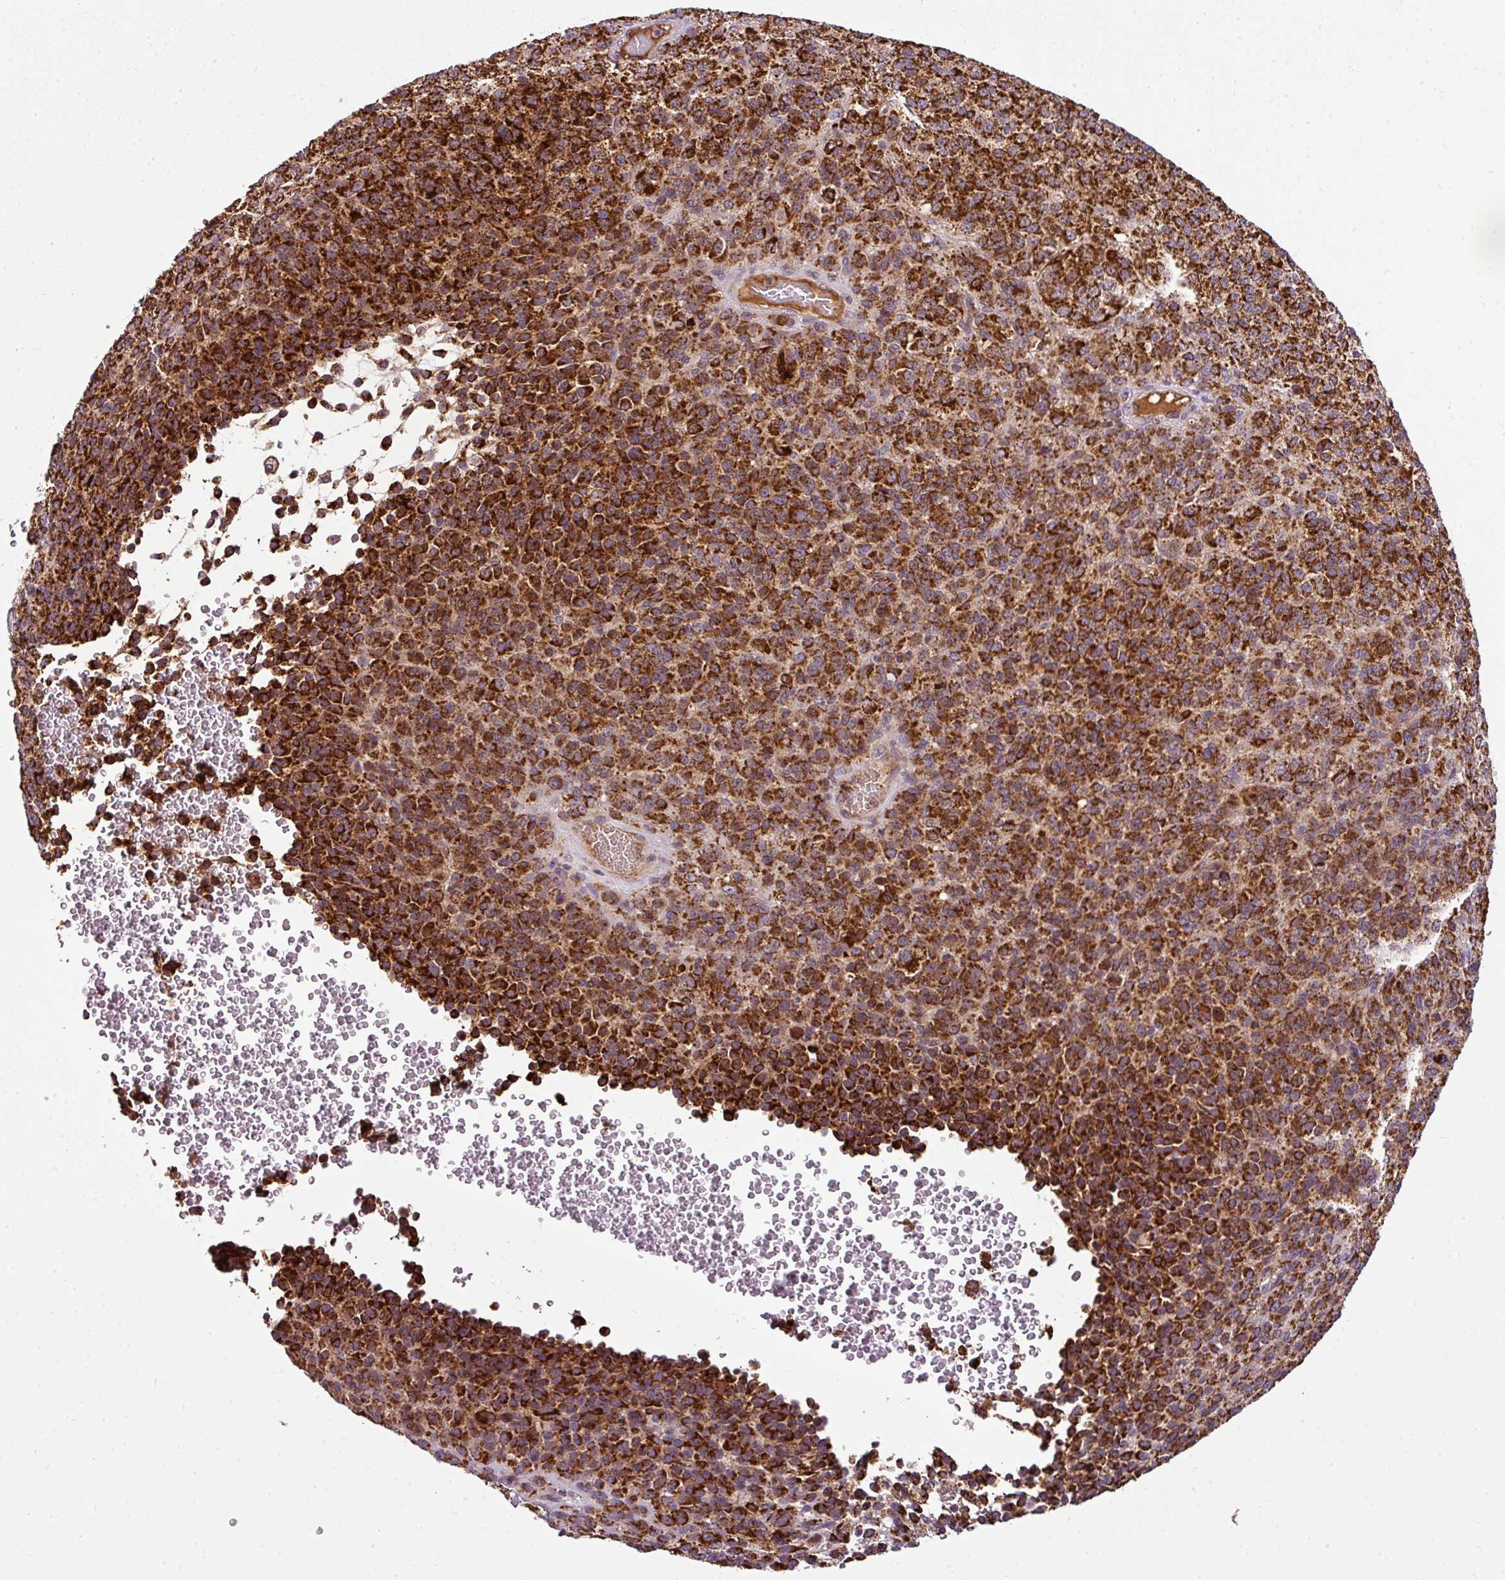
{"staining": {"intensity": "strong", "quantity": ">75%", "location": "cytoplasmic/membranous"}, "tissue": "melanoma", "cell_type": "Tumor cells", "image_type": "cancer", "snomed": [{"axis": "morphology", "description": "Malignant melanoma, Metastatic site"}, {"axis": "topography", "description": "Brain"}], "caption": "Malignant melanoma (metastatic site) was stained to show a protein in brown. There is high levels of strong cytoplasmic/membranous staining in about >75% of tumor cells. Immunohistochemistry (ihc) stains the protein of interest in brown and the nuclei are stained blue.", "gene": "PRELID3B", "patient": {"sex": "female", "age": 56}}